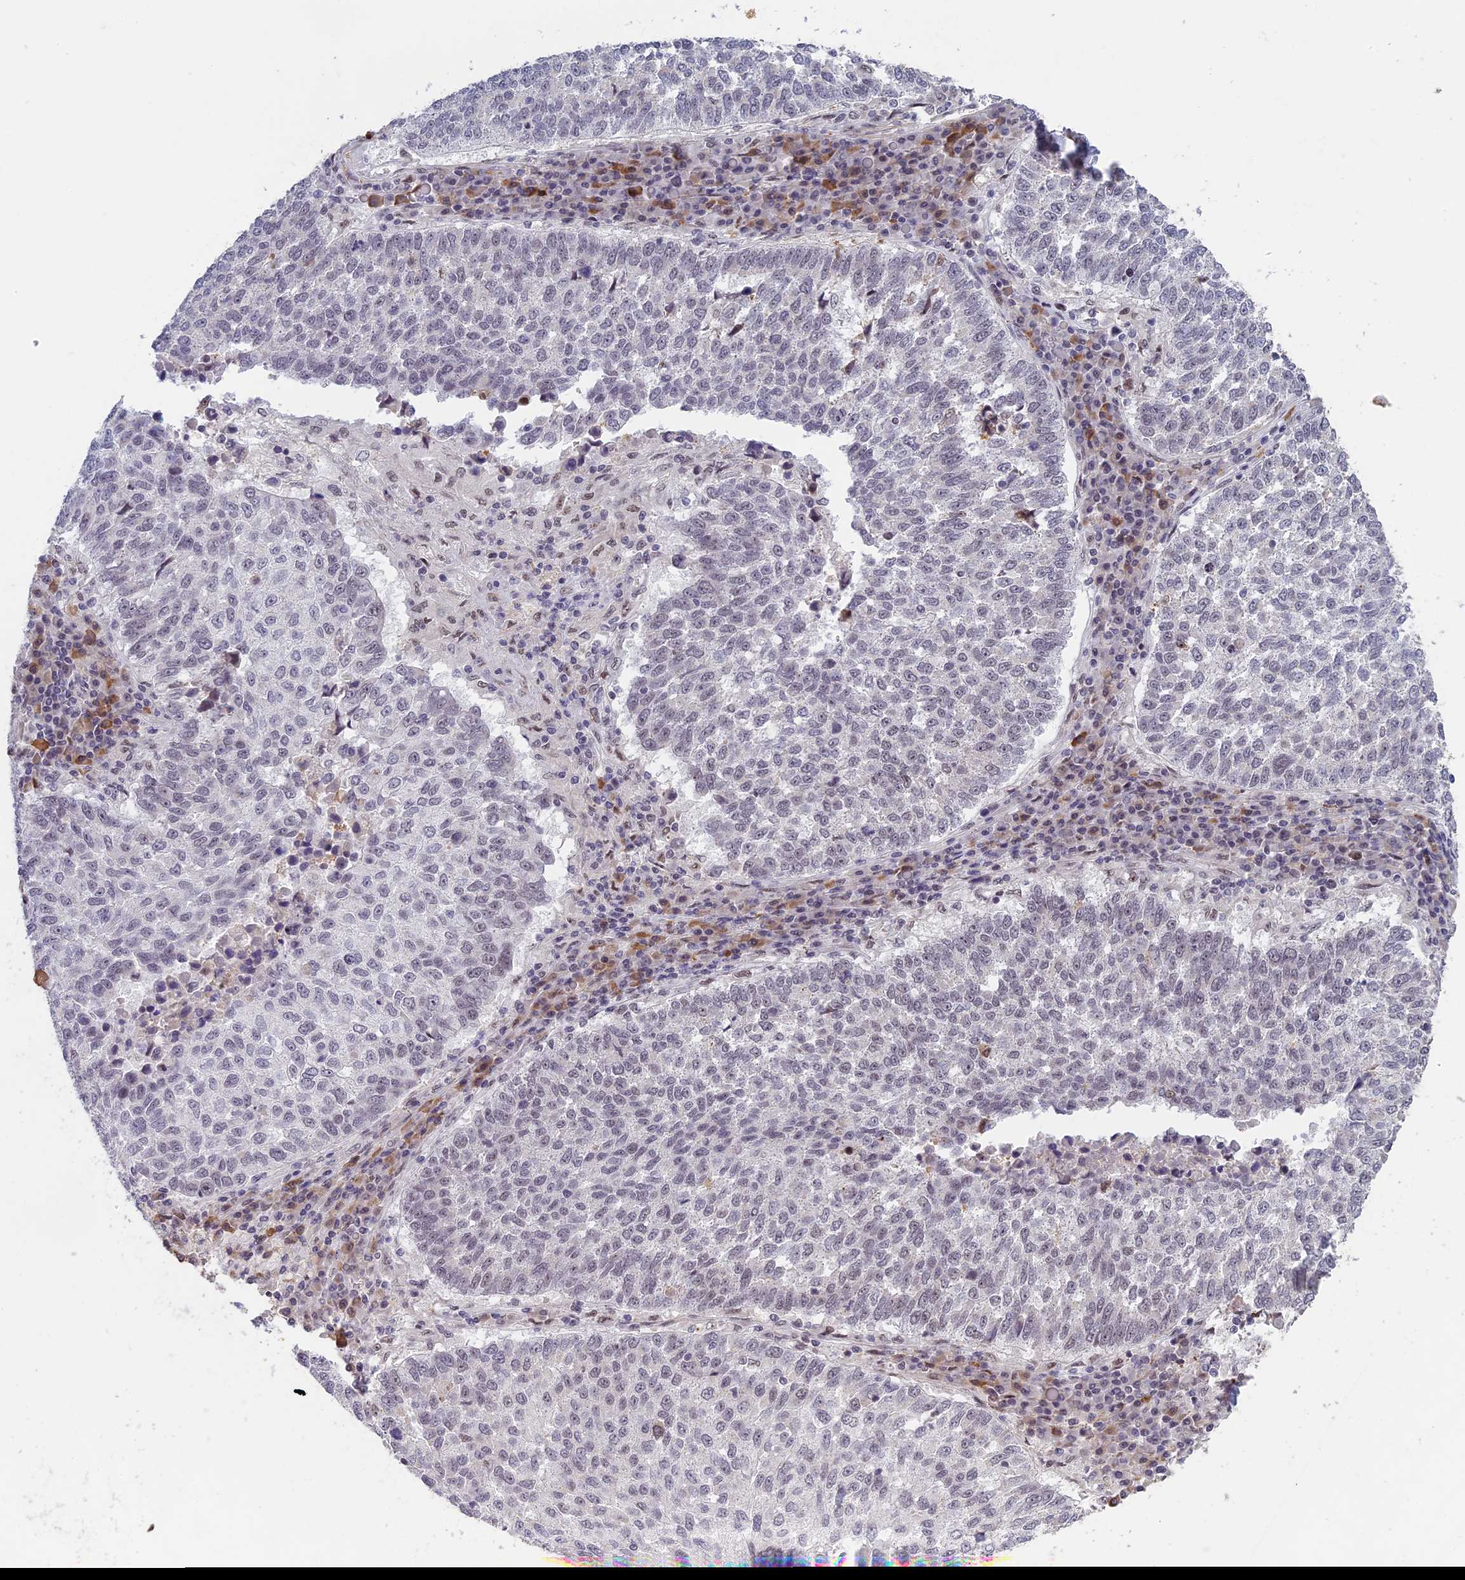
{"staining": {"intensity": "negative", "quantity": "none", "location": "none"}, "tissue": "lung cancer", "cell_type": "Tumor cells", "image_type": "cancer", "snomed": [{"axis": "morphology", "description": "Squamous cell carcinoma, NOS"}, {"axis": "topography", "description": "Lung"}], "caption": "An immunohistochemistry (IHC) histopathology image of lung cancer is shown. There is no staining in tumor cells of lung cancer.", "gene": "MORF4L1", "patient": {"sex": "male", "age": 73}}